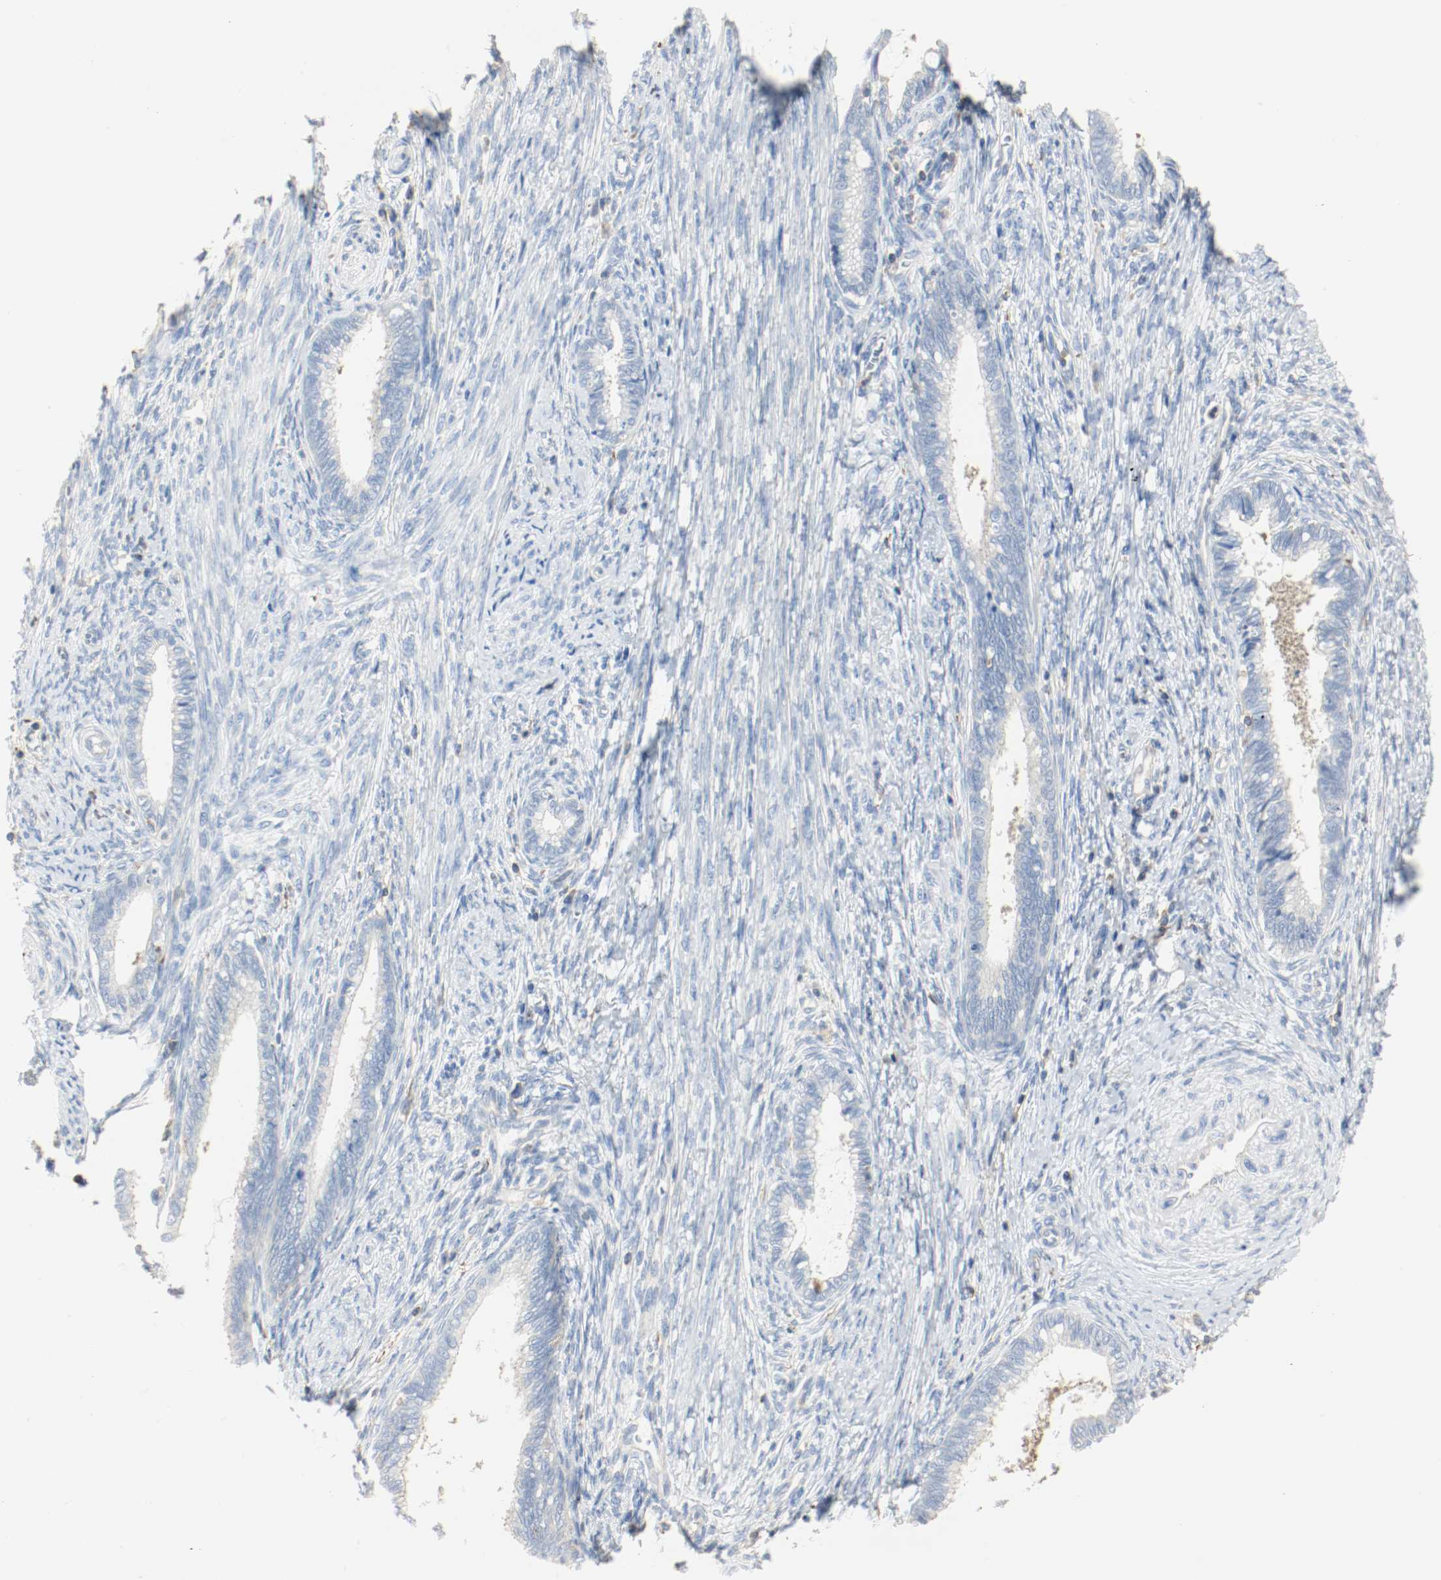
{"staining": {"intensity": "negative", "quantity": "none", "location": "none"}, "tissue": "cervical cancer", "cell_type": "Tumor cells", "image_type": "cancer", "snomed": [{"axis": "morphology", "description": "Adenocarcinoma, NOS"}, {"axis": "topography", "description": "Cervix"}], "caption": "Human cervical cancer stained for a protein using immunohistochemistry displays no staining in tumor cells.", "gene": "ARPC1B", "patient": {"sex": "female", "age": 44}}